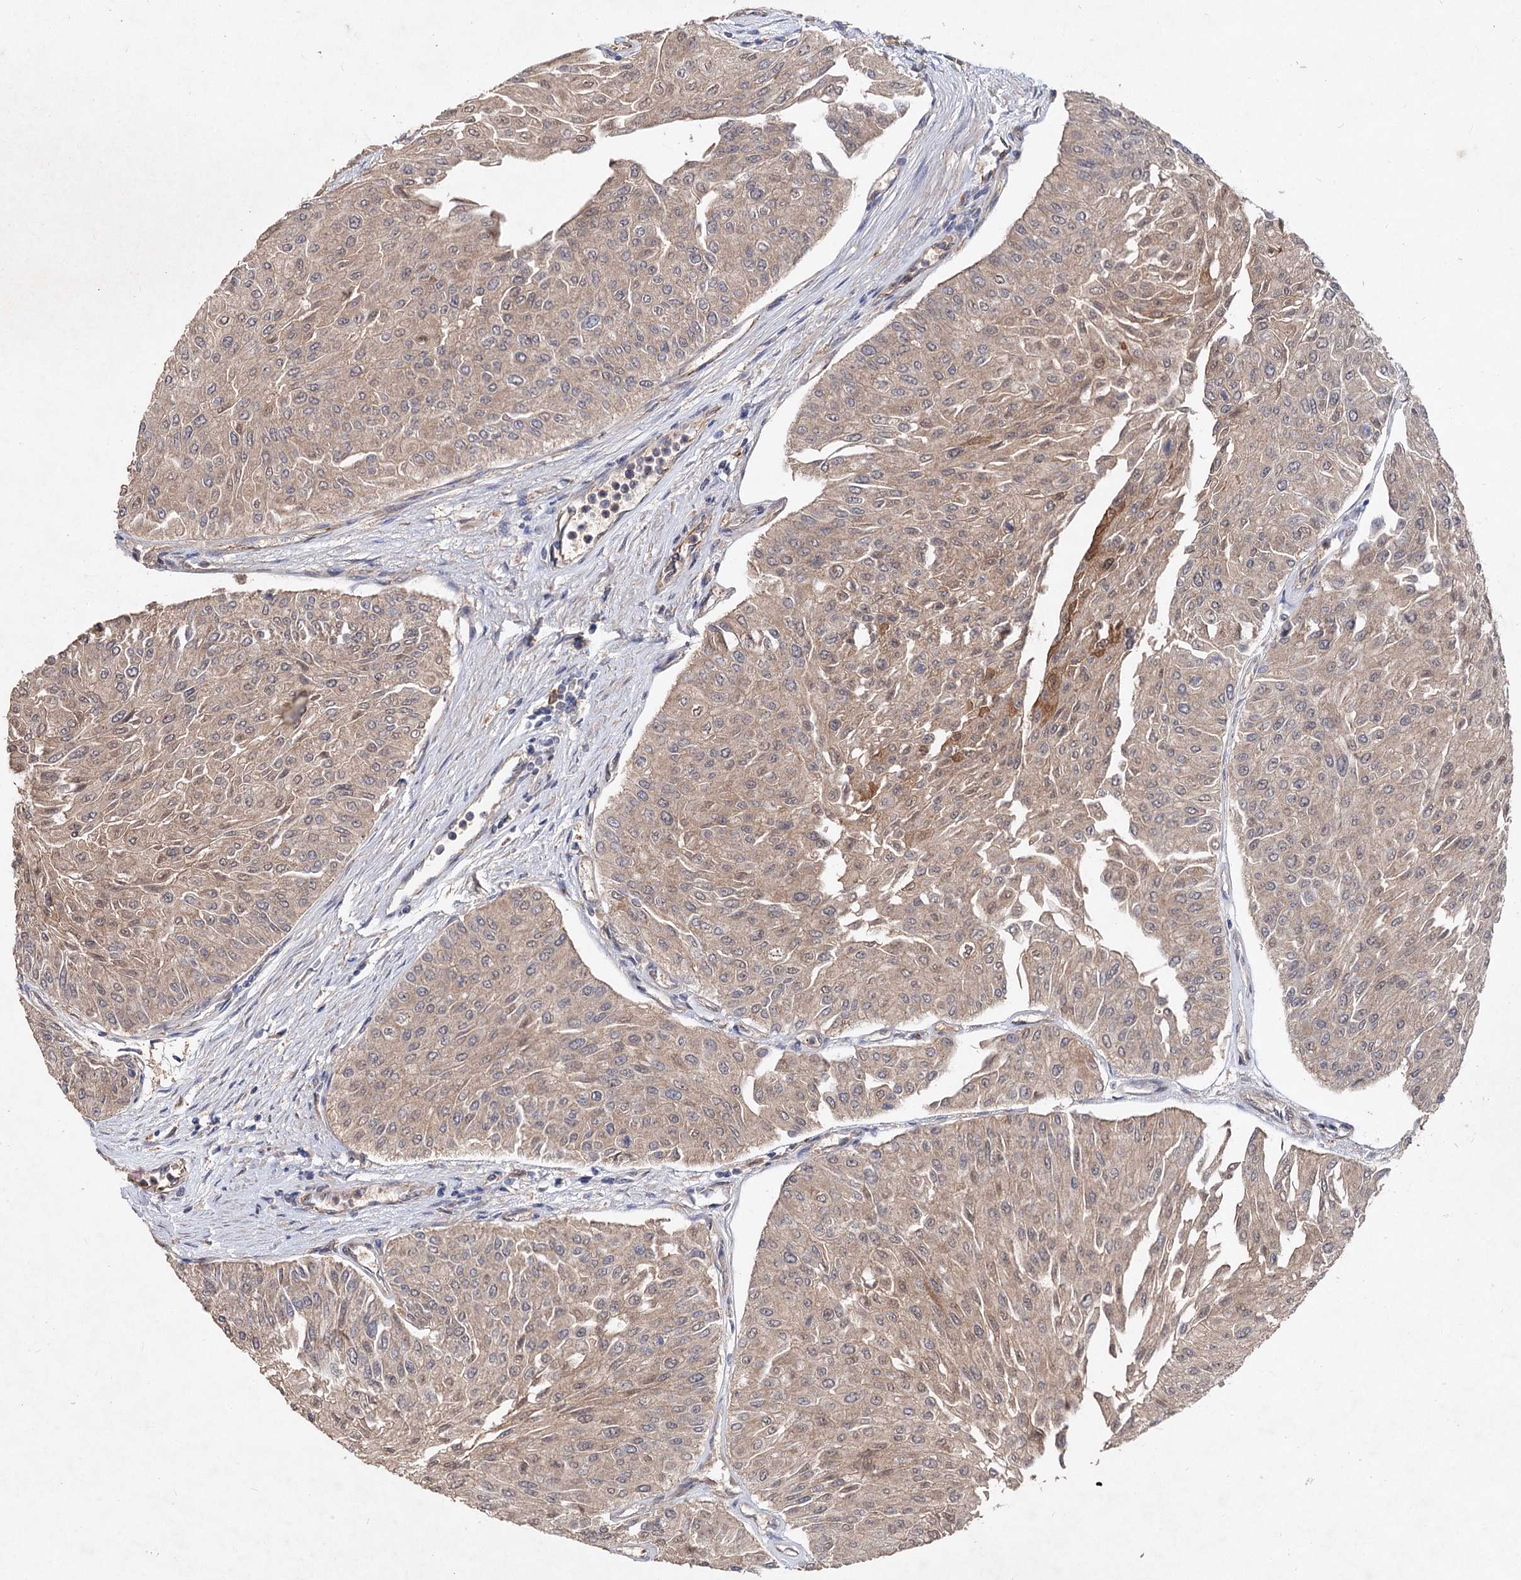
{"staining": {"intensity": "weak", "quantity": ">75%", "location": "cytoplasmic/membranous,nuclear"}, "tissue": "urothelial cancer", "cell_type": "Tumor cells", "image_type": "cancer", "snomed": [{"axis": "morphology", "description": "Urothelial carcinoma, Low grade"}, {"axis": "topography", "description": "Urinary bladder"}], "caption": "Protein expression analysis of urothelial cancer exhibits weak cytoplasmic/membranous and nuclear staining in about >75% of tumor cells. Nuclei are stained in blue.", "gene": "NUDCD2", "patient": {"sex": "male", "age": 67}}